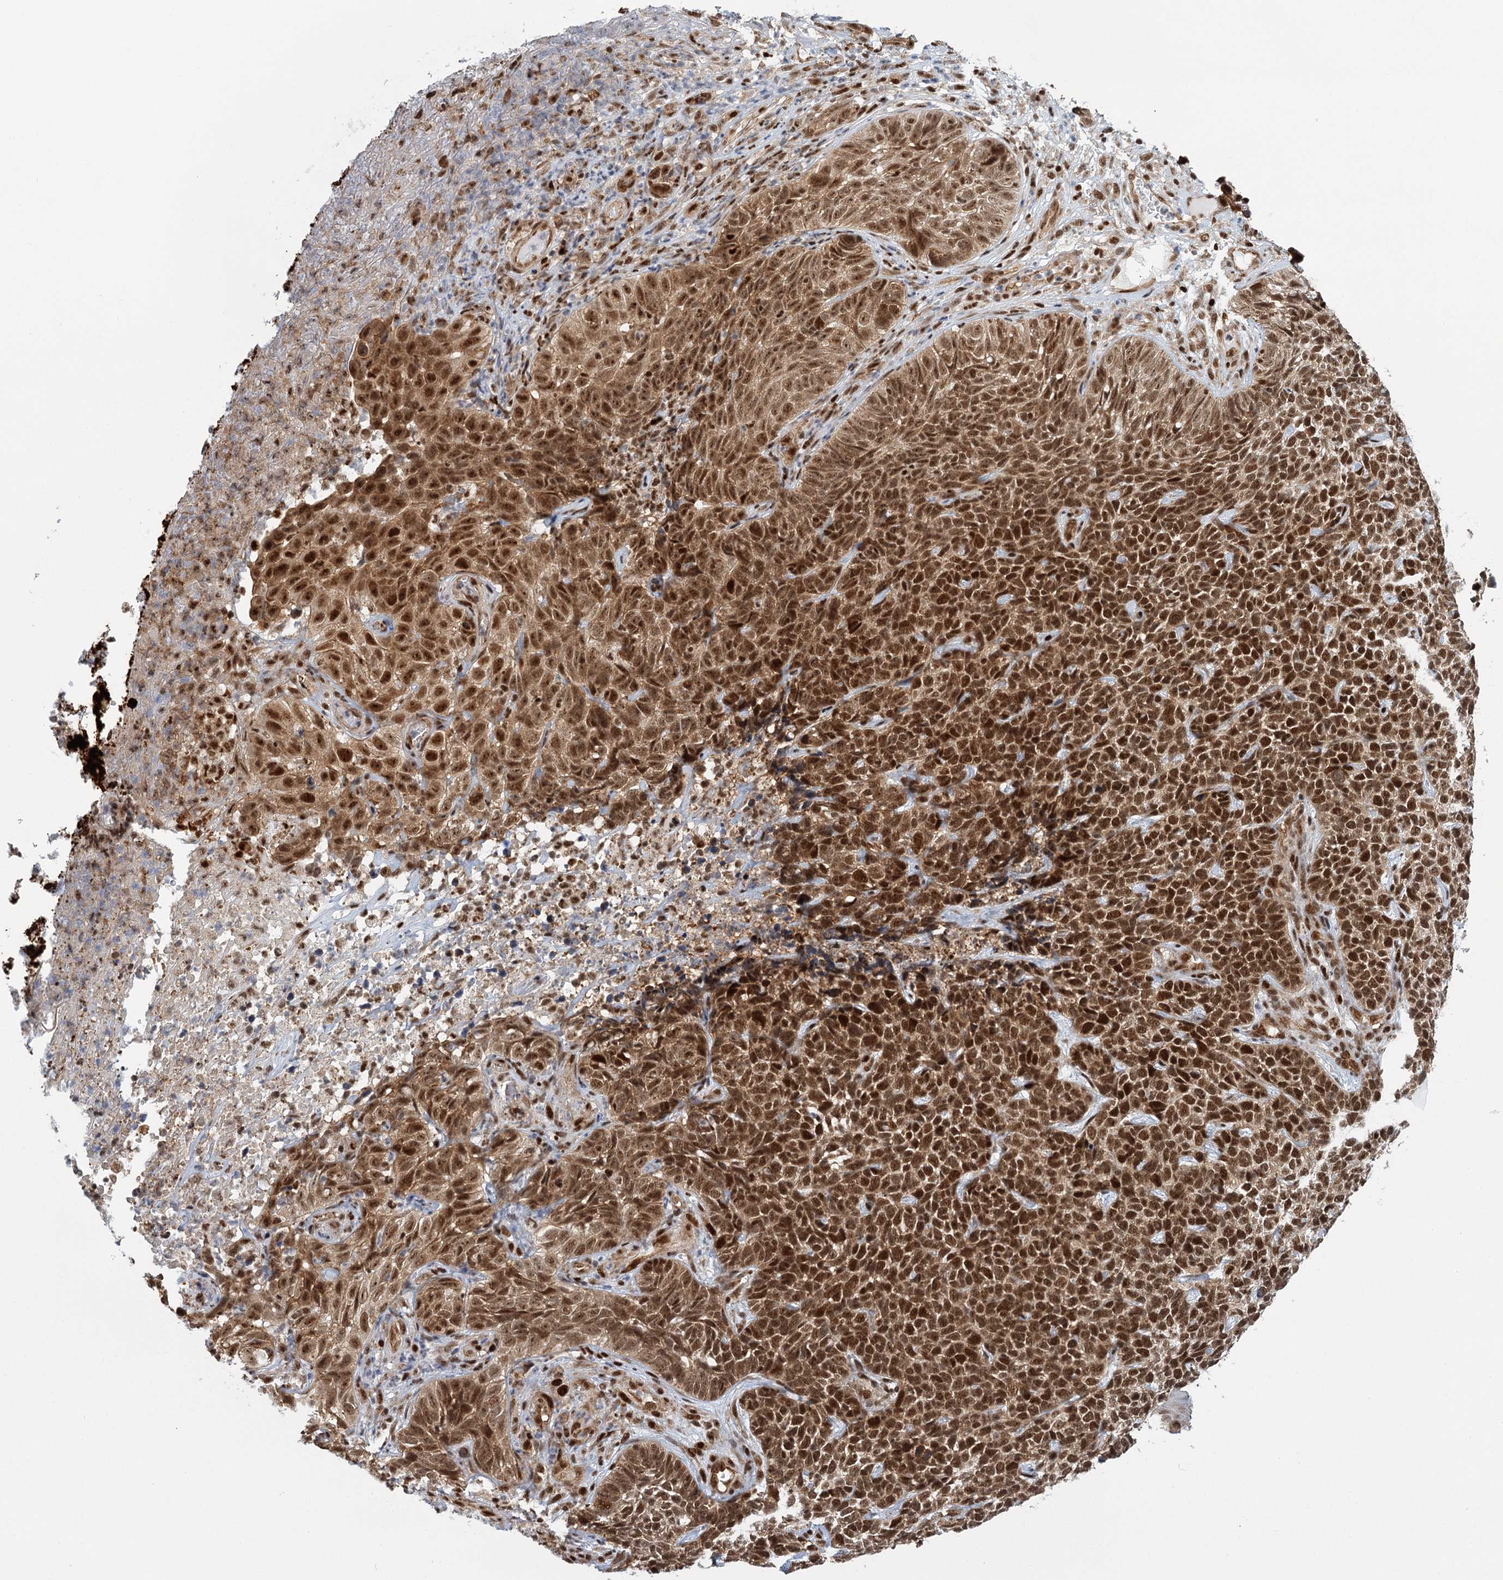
{"staining": {"intensity": "strong", "quantity": ">75%", "location": "nuclear"}, "tissue": "skin cancer", "cell_type": "Tumor cells", "image_type": "cancer", "snomed": [{"axis": "morphology", "description": "Basal cell carcinoma"}, {"axis": "topography", "description": "Skin"}], "caption": "The micrograph shows staining of skin basal cell carcinoma, revealing strong nuclear protein expression (brown color) within tumor cells. The protein of interest is shown in brown color, while the nuclei are stained blue.", "gene": "GPATCH11", "patient": {"sex": "female", "age": 84}}